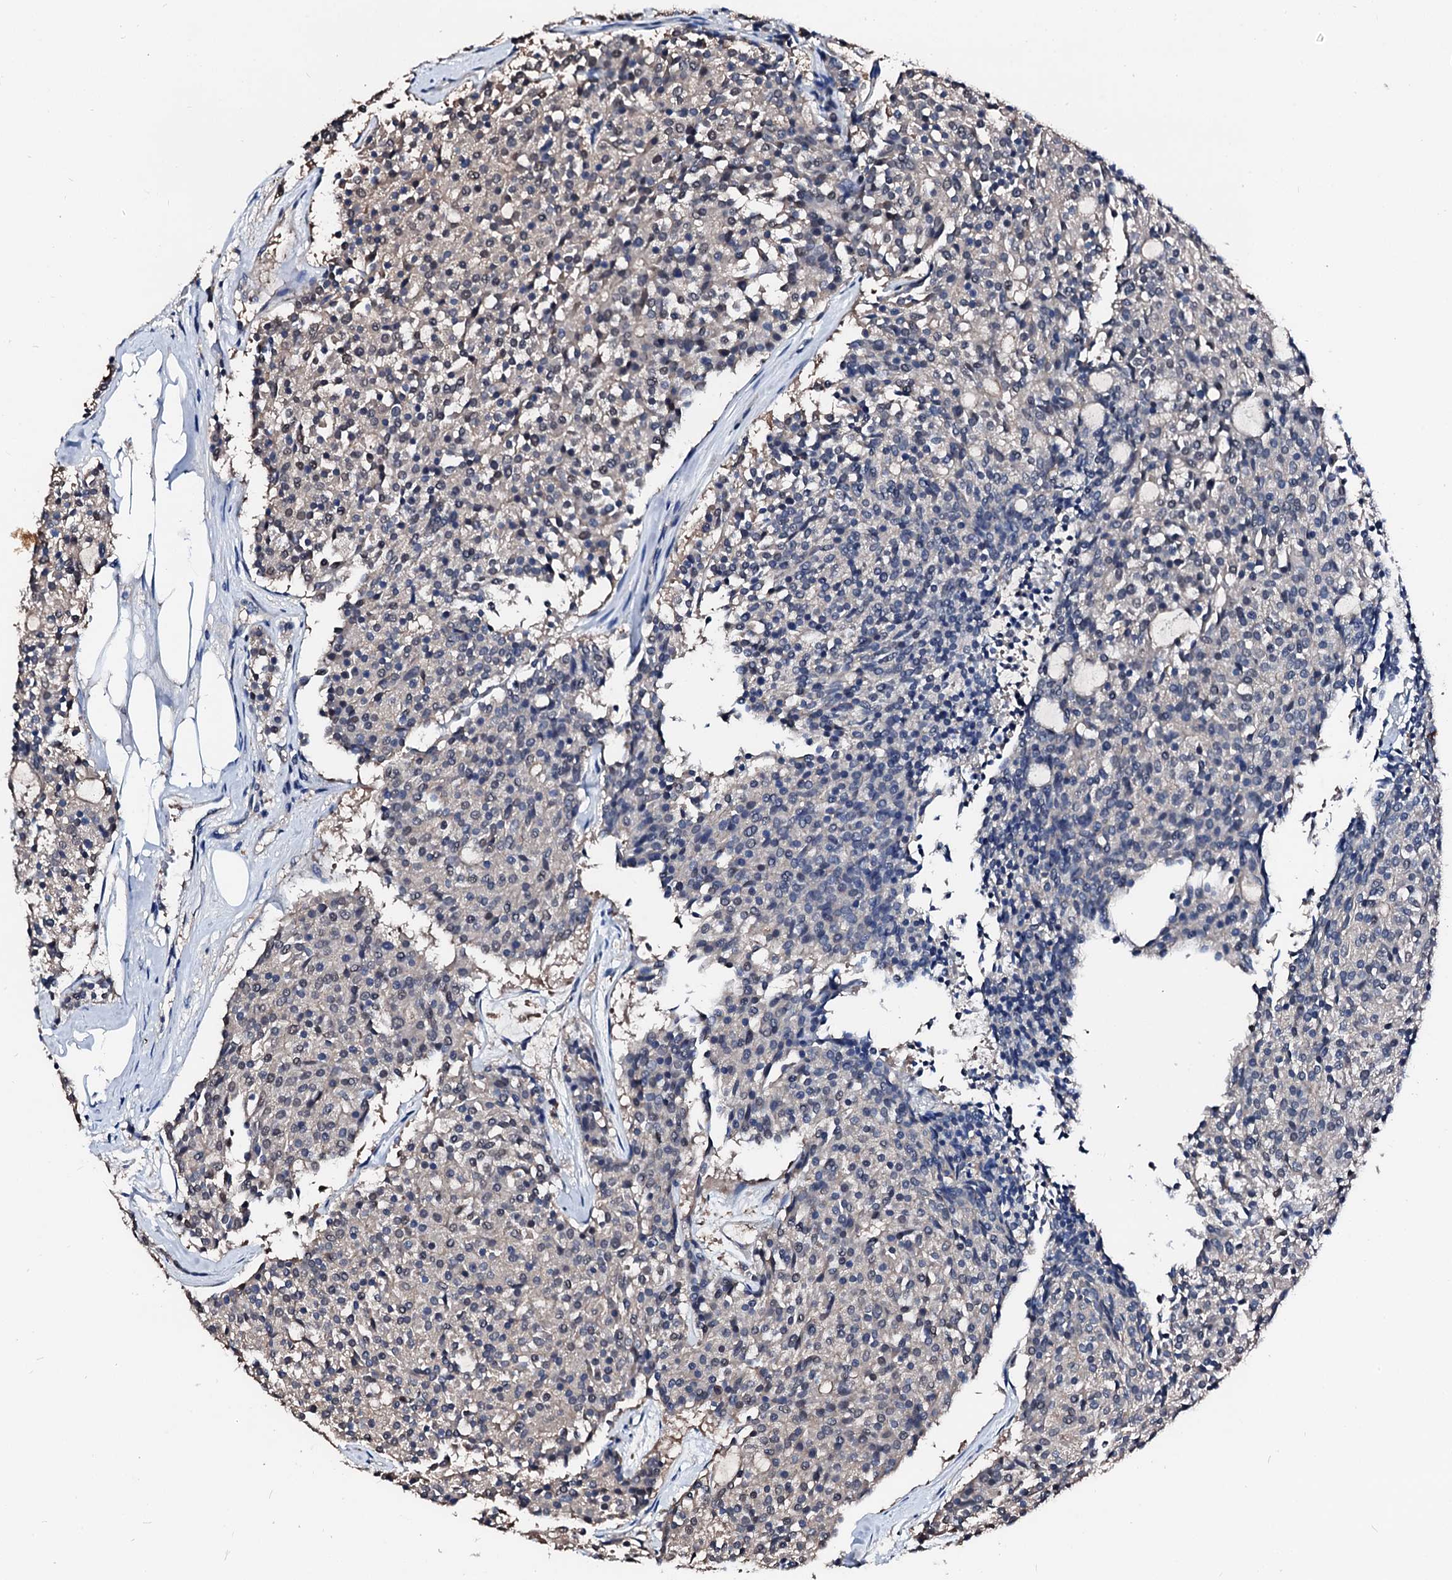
{"staining": {"intensity": "weak", "quantity": "<25%", "location": "nuclear"}, "tissue": "carcinoid", "cell_type": "Tumor cells", "image_type": "cancer", "snomed": [{"axis": "morphology", "description": "Carcinoid, malignant, NOS"}, {"axis": "topography", "description": "Pancreas"}], "caption": "The immunohistochemistry histopathology image has no significant expression in tumor cells of carcinoid tissue. The staining was performed using DAB (3,3'-diaminobenzidine) to visualize the protein expression in brown, while the nuclei were stained in blue with hematoxylin (Magnification: 20x).", "gene": "CSN2", "patient": {"sex": "female", "age": 54}}